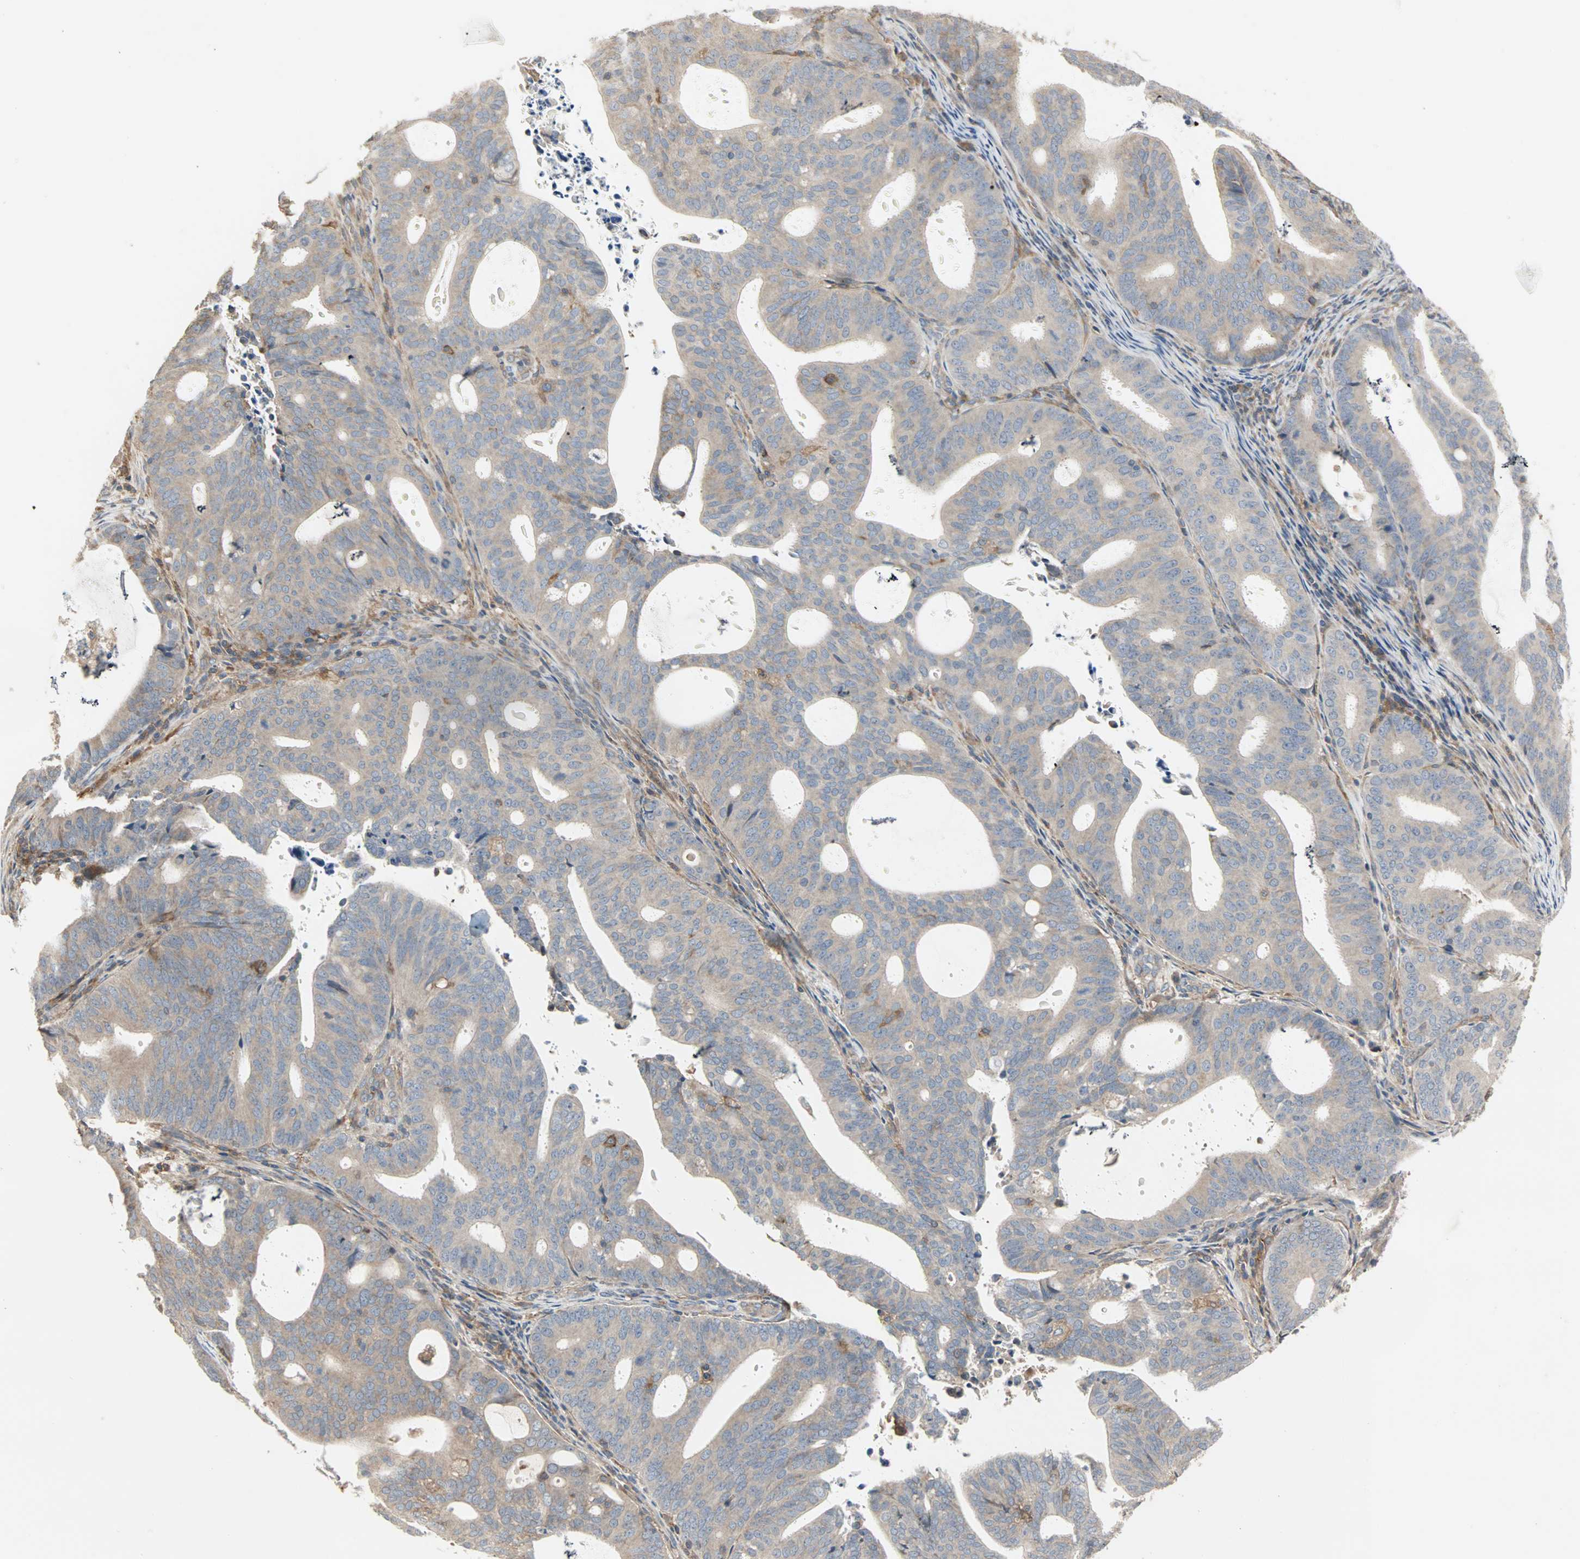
{"staining": {"intensity": "weak", "quantity": ">75%", "location": "cytoplasmic/membranous"}, "tissue": "endometrial cancer", "cell_type": "Tumor cells", "image_type": "cancer", "snomed": [{"axis": "morphology", "description": "Adenocarcinoma, NOS"}, {"axis": "topography", "description": "Uterus"}], "caption": "The histopathology image reveals a brown stain indicating the presence of a protein in the cytoplasmic/membranous of tumor cells in endometrial adenocarcinoma.", "gene": "GNAI2", "patient": {"sex": "female", "age": 83}}